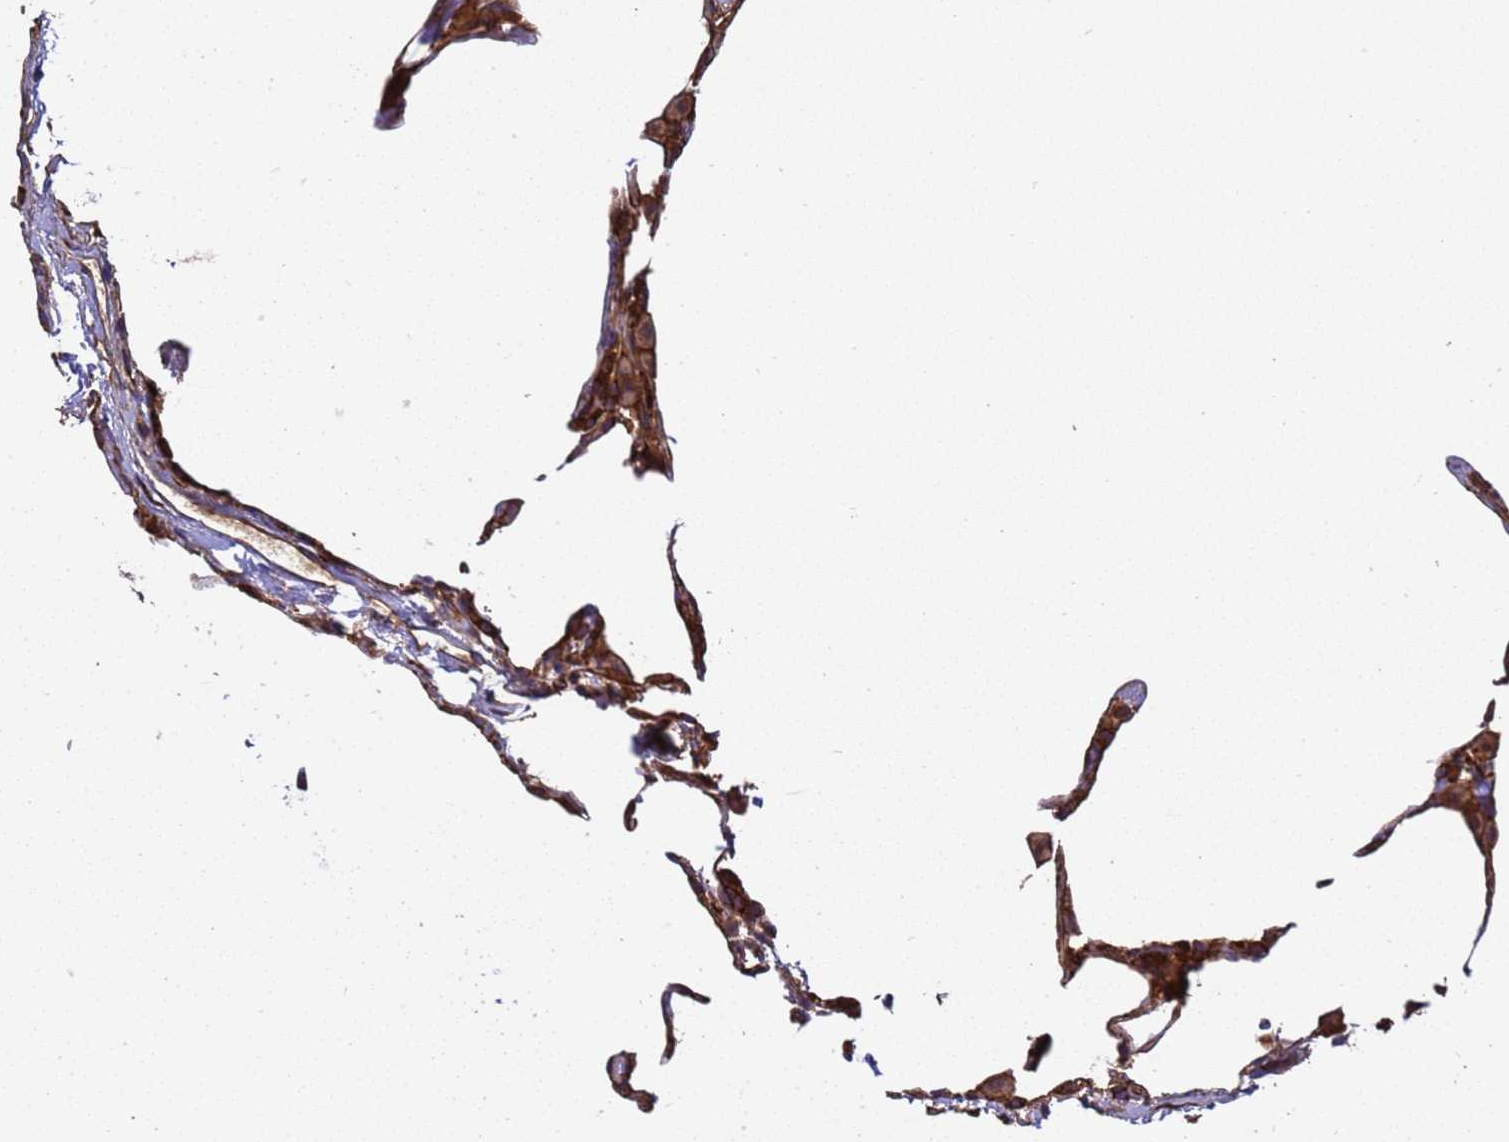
{"staining": {"intensity": "moderate", "quantity": "25%-75%", "location": "cytoplasmic/membranous"}, "tissue": "lung", "cell_type": "Alveolar cells", "image_type": "normal", "snomed": [{"axis": "morphology", "description": "Normal tissue, NOS"}, {"axis": "topography", "description": "Lung"}], "caption": "A high-resolution histopathology image shows immunohistochemistry staining of normal lung, which displays moderate cytoplasmic/membranous positivity in about 25%-75% of alveolar cells. The protein is shown in brown color, while the nuclei are stained blue.", "gene": "MOCS1", "patient": {"sex": "female", "age": 57}}